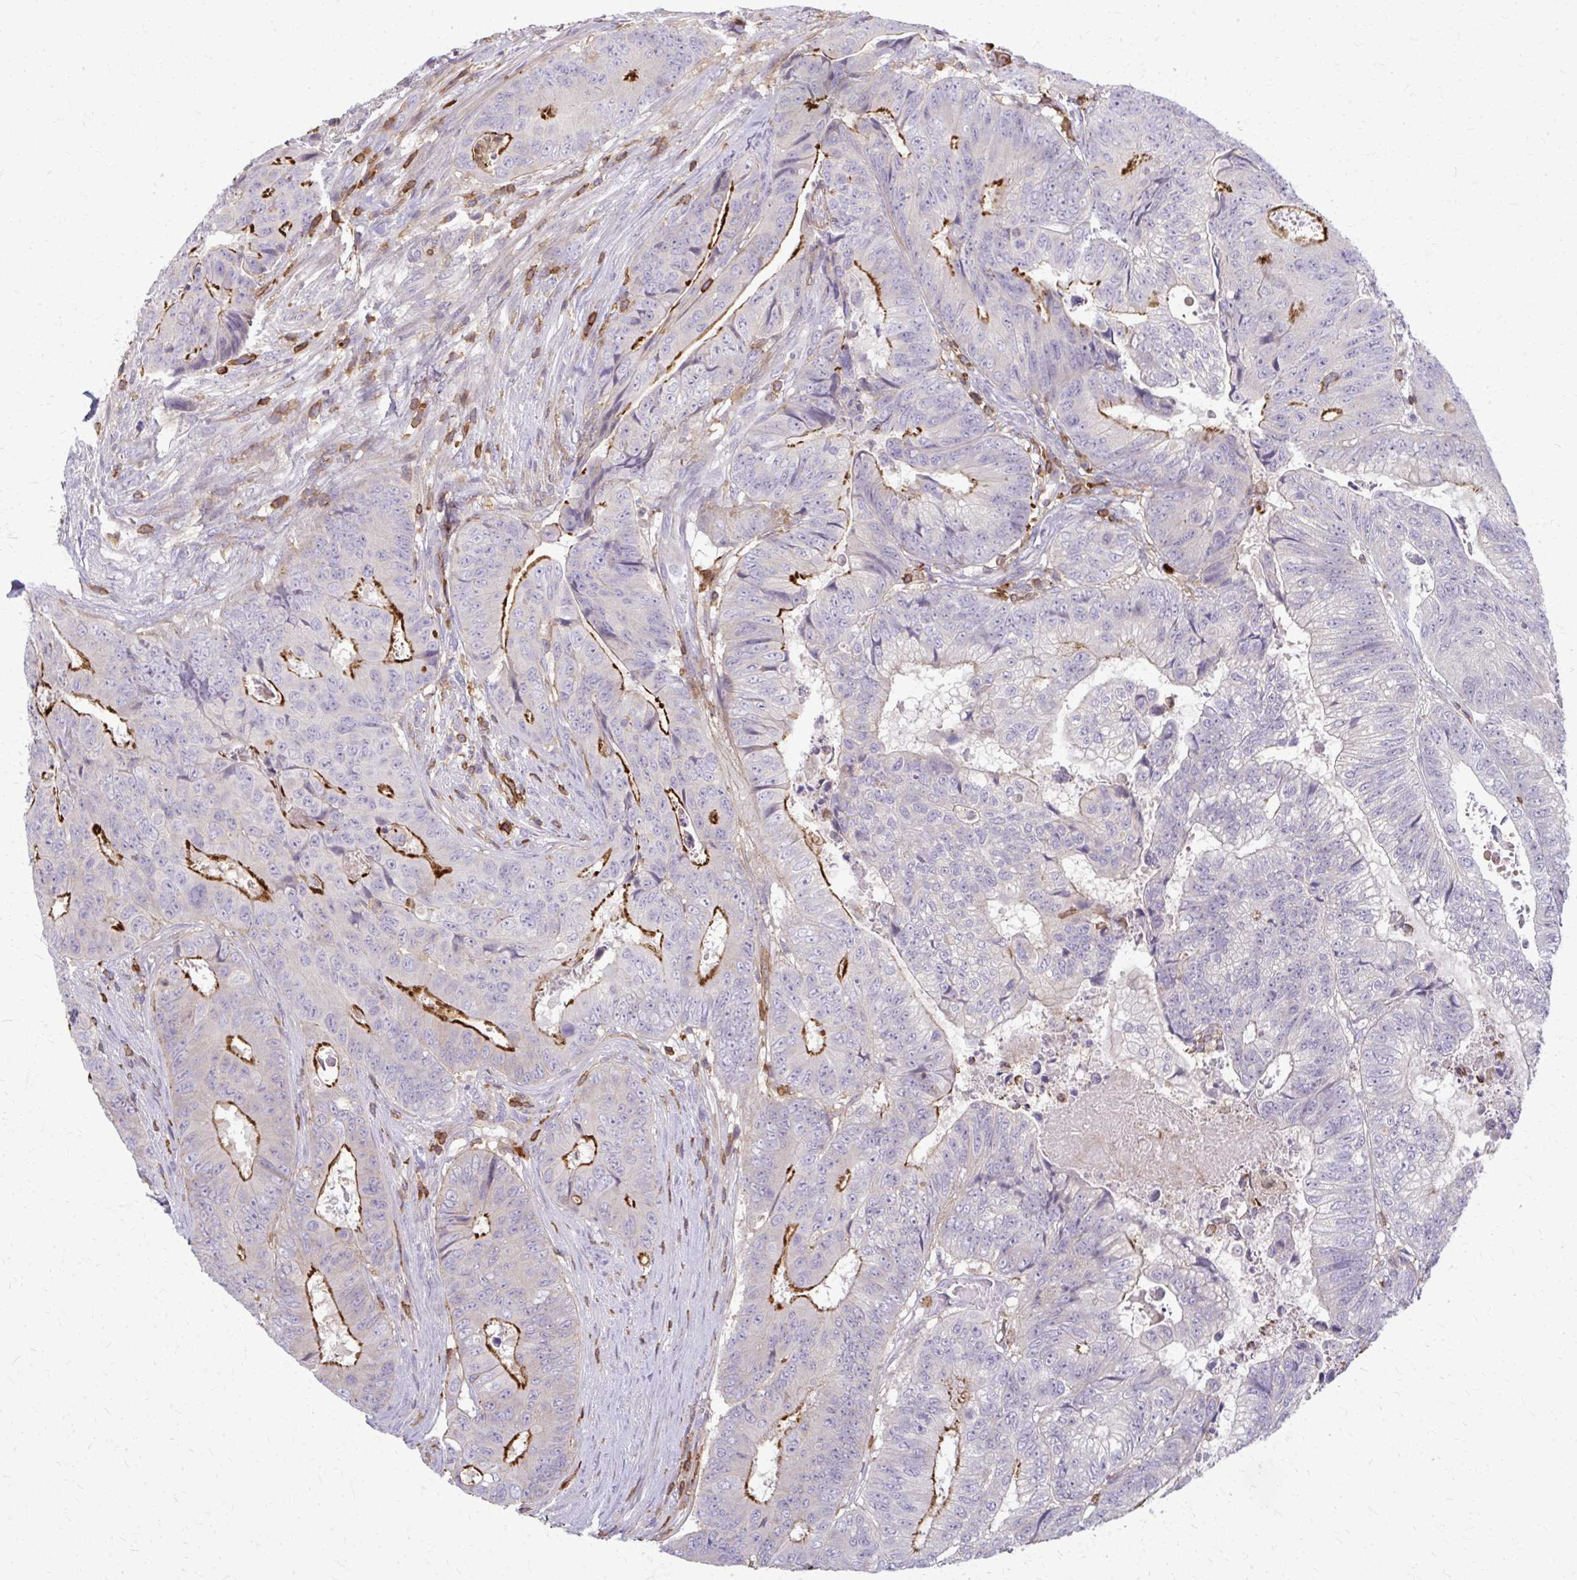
{"staining": {"intensity": "moderate", "quantity": "<25%", "location": "cytoplasmic/membranous"}, "tissue": "colorectal cancer", "cell_type": "Tumor cells", "image_type": "cancer", "snomed": [{"axis": "morphology", "description": "Adenocarcinoma, NOS"}, {"axis": "topography", "description": "Colon"}], "caption": "Protein analysis of adenocarcinoma (colorectal) tissue shows moderate cytoplasmic/membranous positivity in about <25% of tumor cells.", "gene": "AP5M1", "patient": {"sex": "female", "age": 48}}